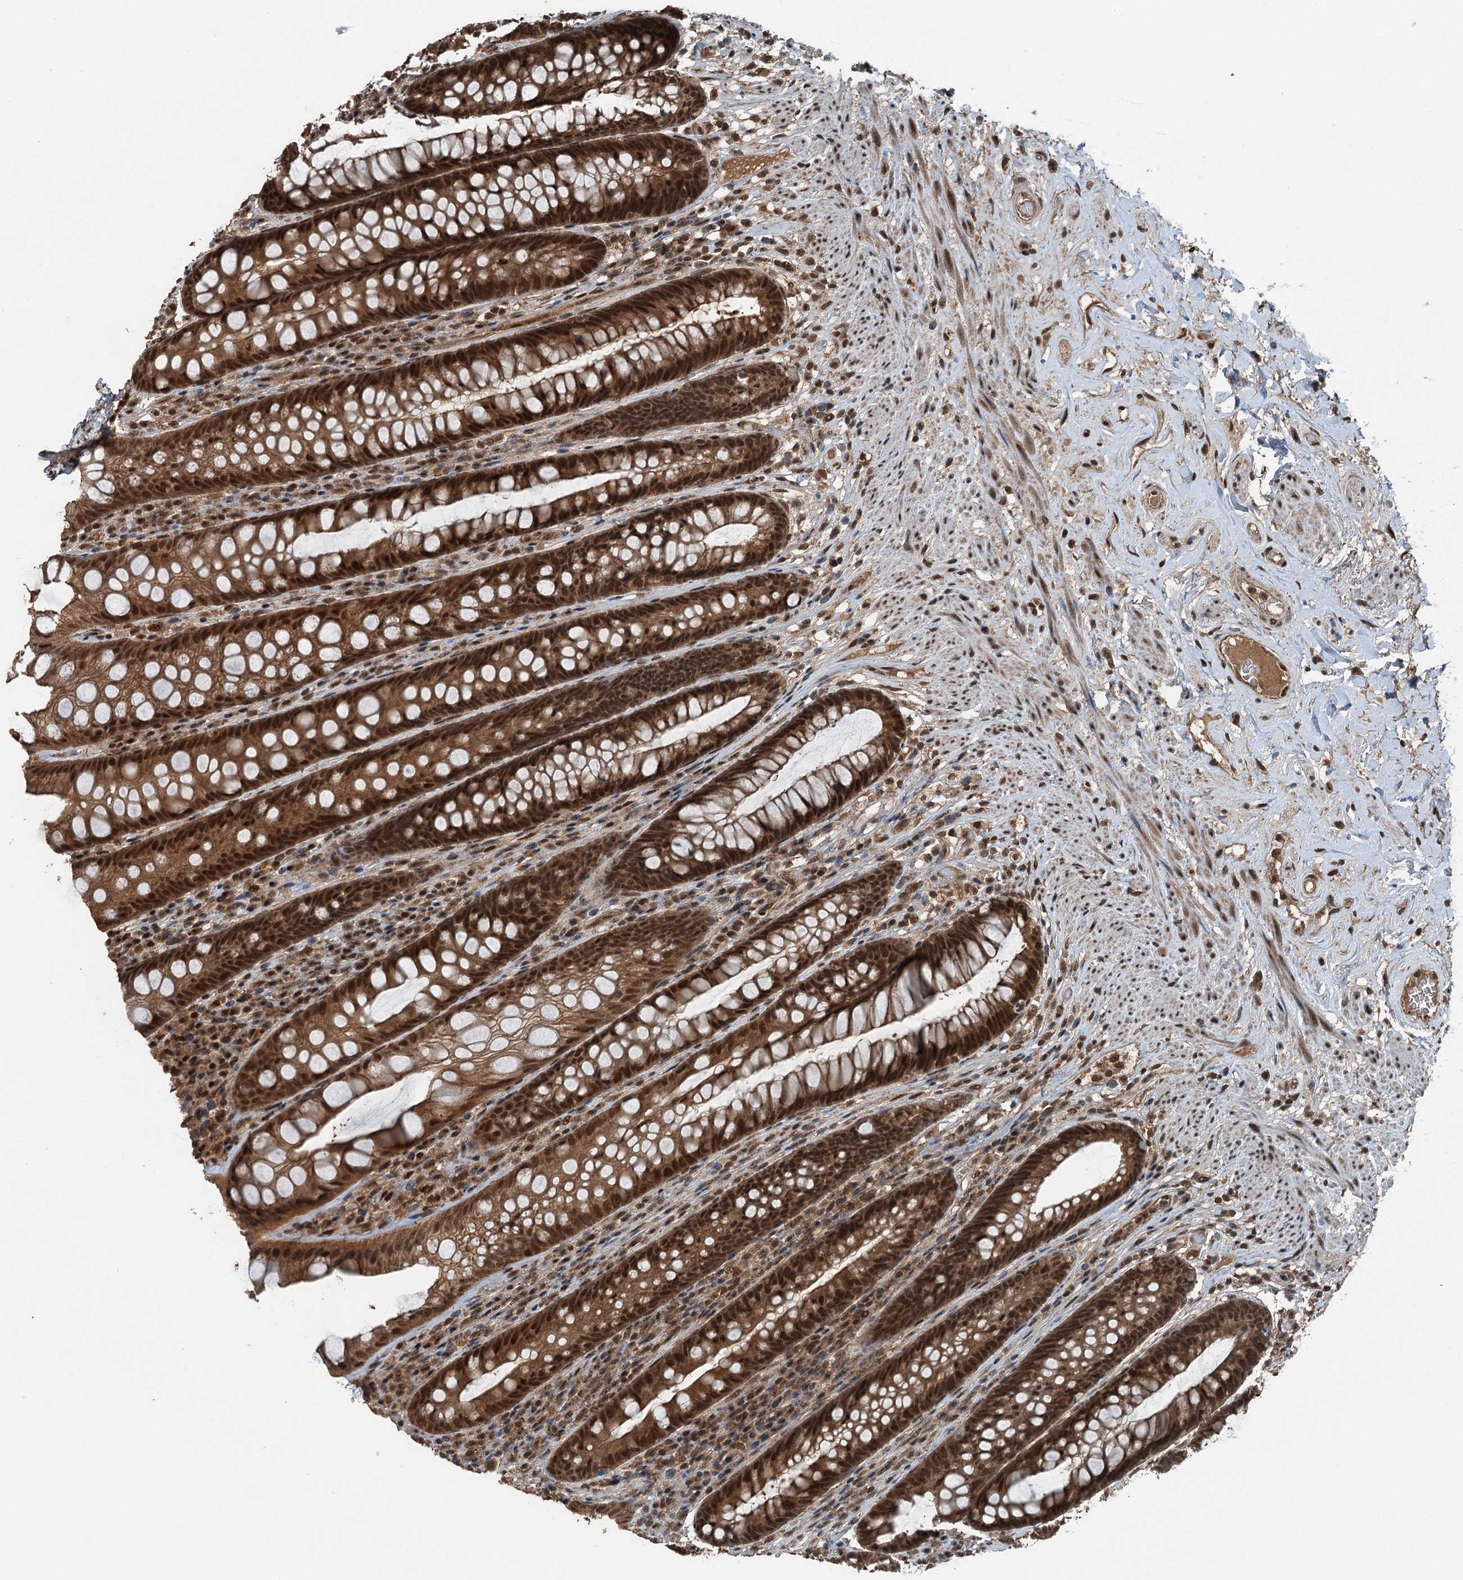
{"staining": {"intensity": "strong", "quantity": ">75%", "location": "cytoplasmic/membranous,nuclear"}, "tissue": "rectum", "cell_type": "Glandular cells", "image_type": "normal", "snomed": [{"axis": "morphology", "description": "Normal tissue, NOS"}, {"axis": "topography", "description": "Rectum"}], "caption": "Immunohistochemistry (IHC) image of normal rectum: human rectum stained using IHC reveals high levels of strong protein expression localized specifically in the cytoplasmic/membranous,nuclear of glandular cells, appearing as a cytoplasmic/membranous,nuclear brown color.", "gene": "UBXN6", "patient": {"sex": "male", "age": 74}}